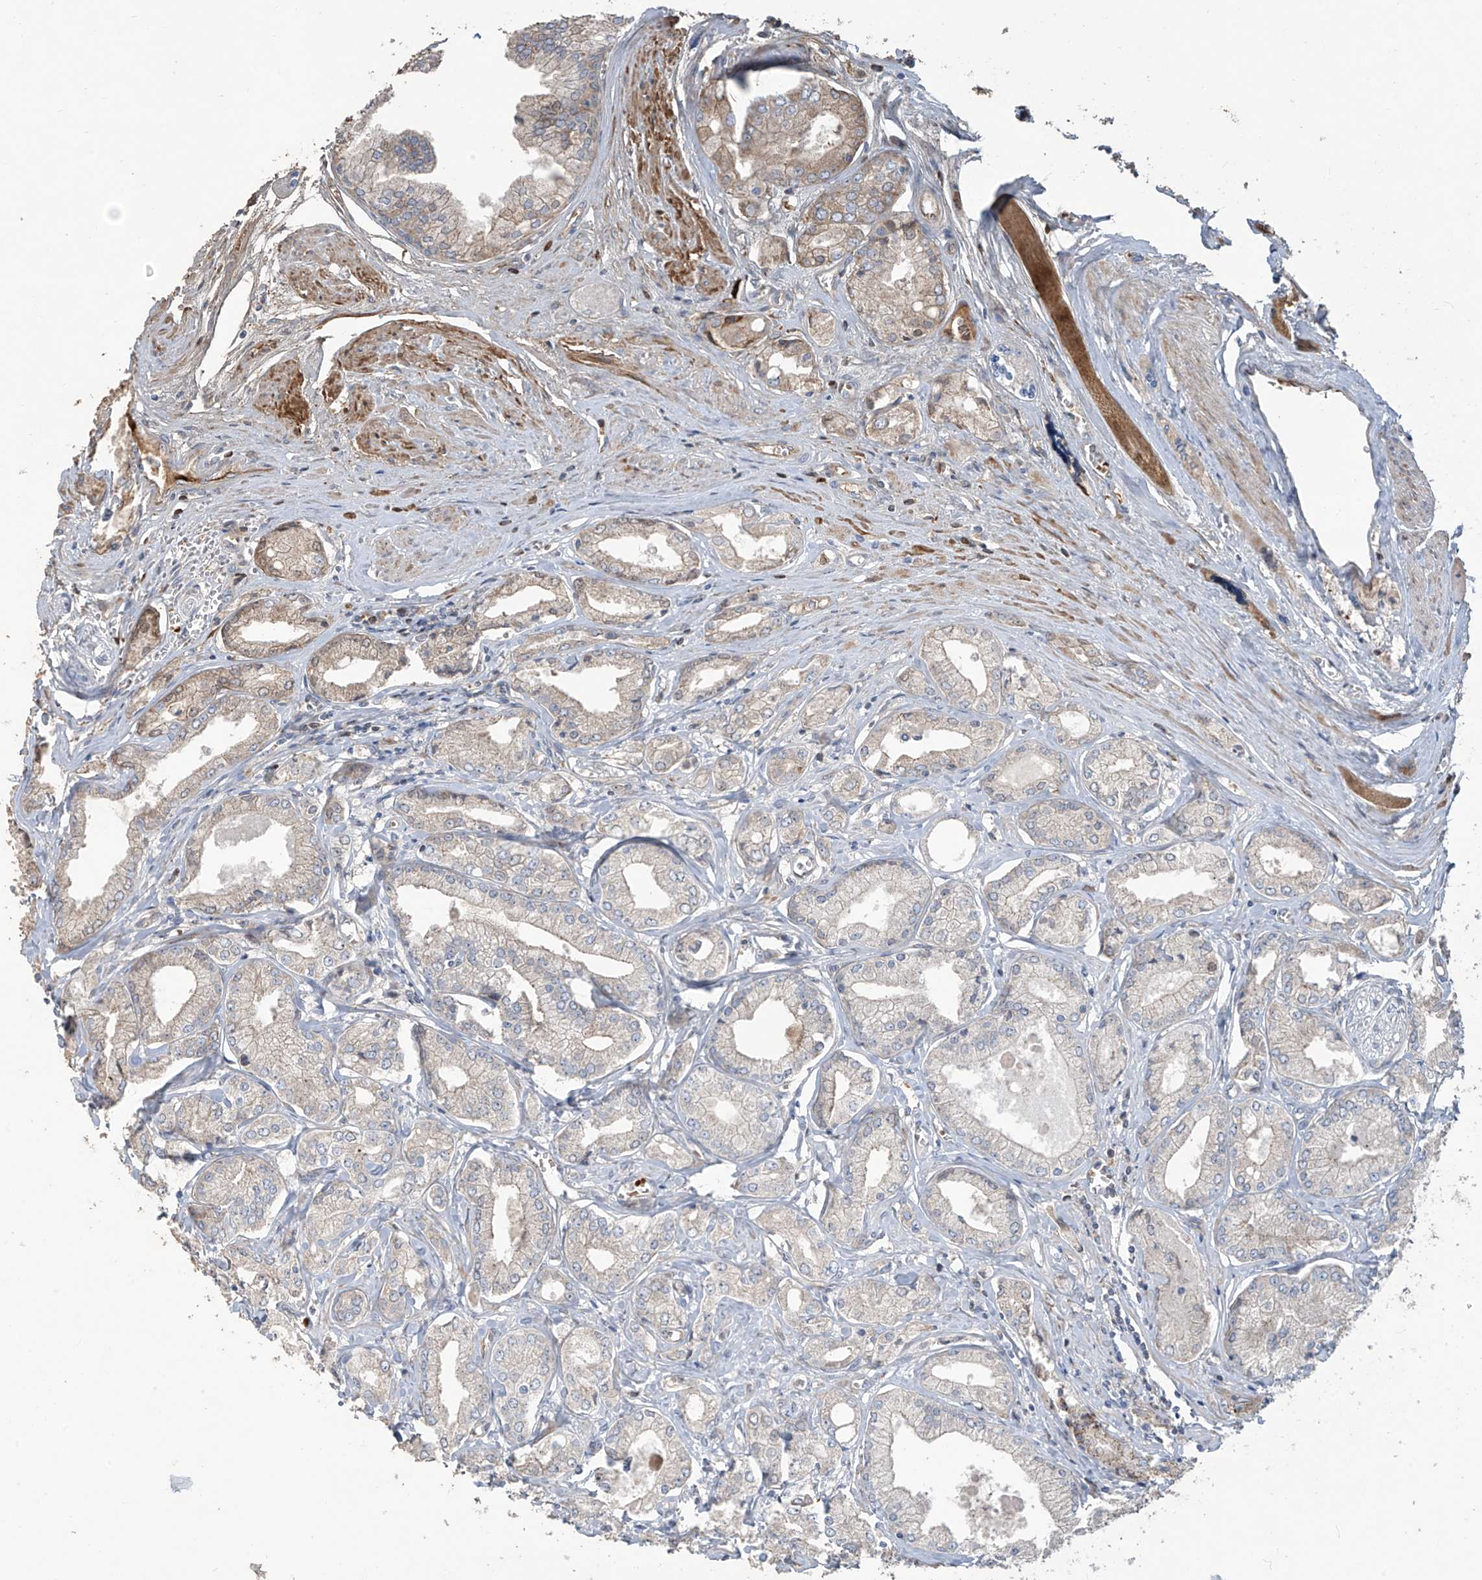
{"staining": {"intensity": "weak", "quantity": "<25%", "location": "cytoplasmic/membranous"}, "tissue": "prostate cancer", "cell_type": "Tumor cells", "image_type": "cancer", "snomed": [{"axis": "morphology", "description": "Adenocarcinoma, Low grade"}, {"axis": "topography", "description": "Prostate"}], "caption": "DAB immunohistochemical staining of low-grade adenocarcinoma (prostate) displays no significant staining in tumor cells.", "gene": "ABTB1", "patient": {"sex": "male", "age": 60}}